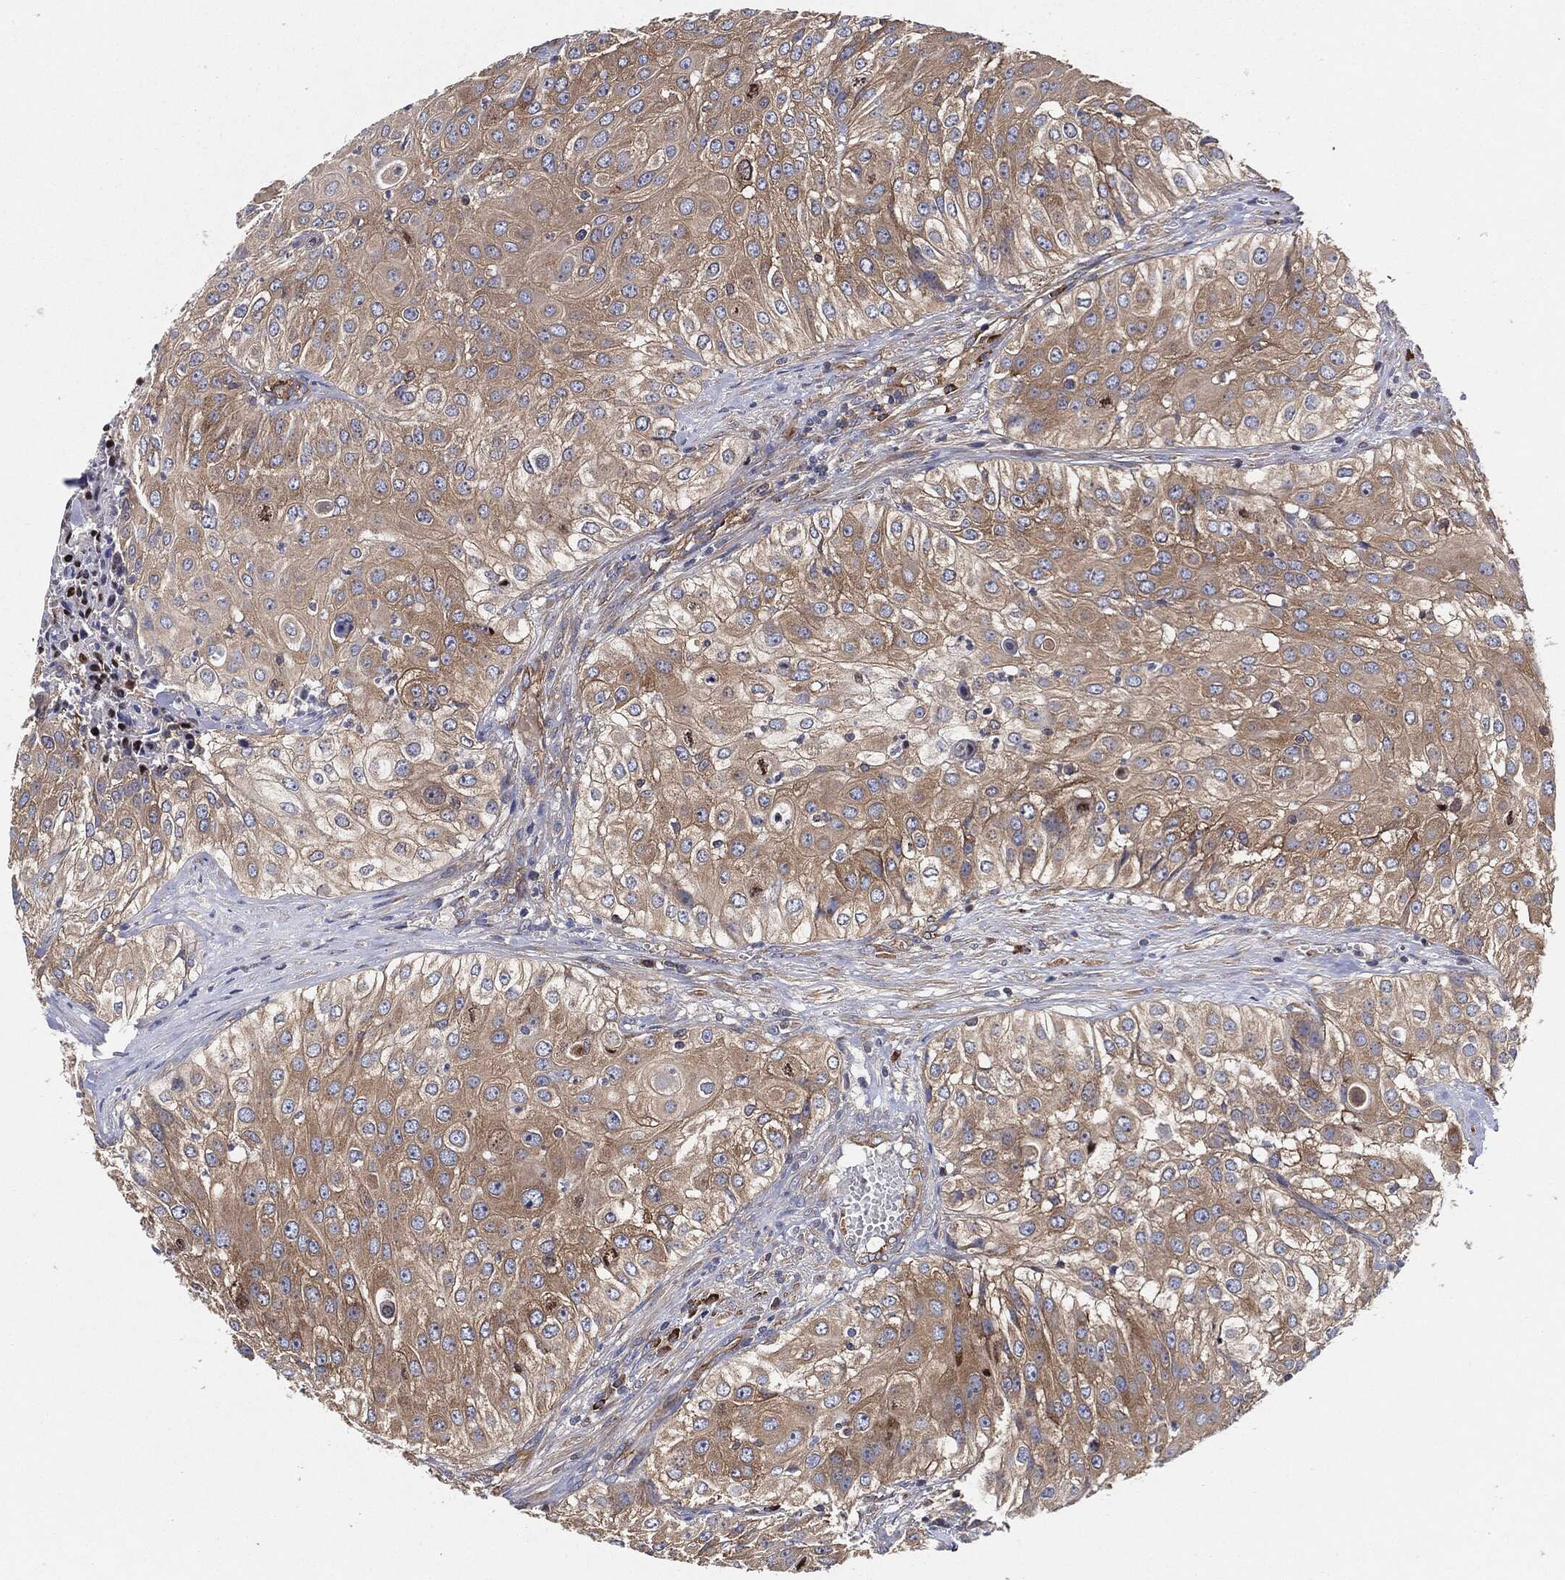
{"staining": {"intensity": "weak", "quantity": "25%-75%", "location": "cytoplasmic/membranous"}, "tissue": "urothelial cancer", "cell_type": "Tumor cells", "image_type": "cancer", "snomed": [{"axis": "morphology", "description": "Urothelial carcinoma, High grade"}, {"axis": "topography", "description": "Urinary bladder"}], "caption": "Urothelial cancer stained with DAB (3,3'-diaminobenzidine) immunohistochemistry (IHC) reveals low levels of weak cytoplasmic/membranous positivity in approximately 25%-75% of tumor cells. (Brightfield microscopy of DAB IHC at high magnification).", "gene": "EIF2S2", "patient": {"sex": "female", "age": 79}}